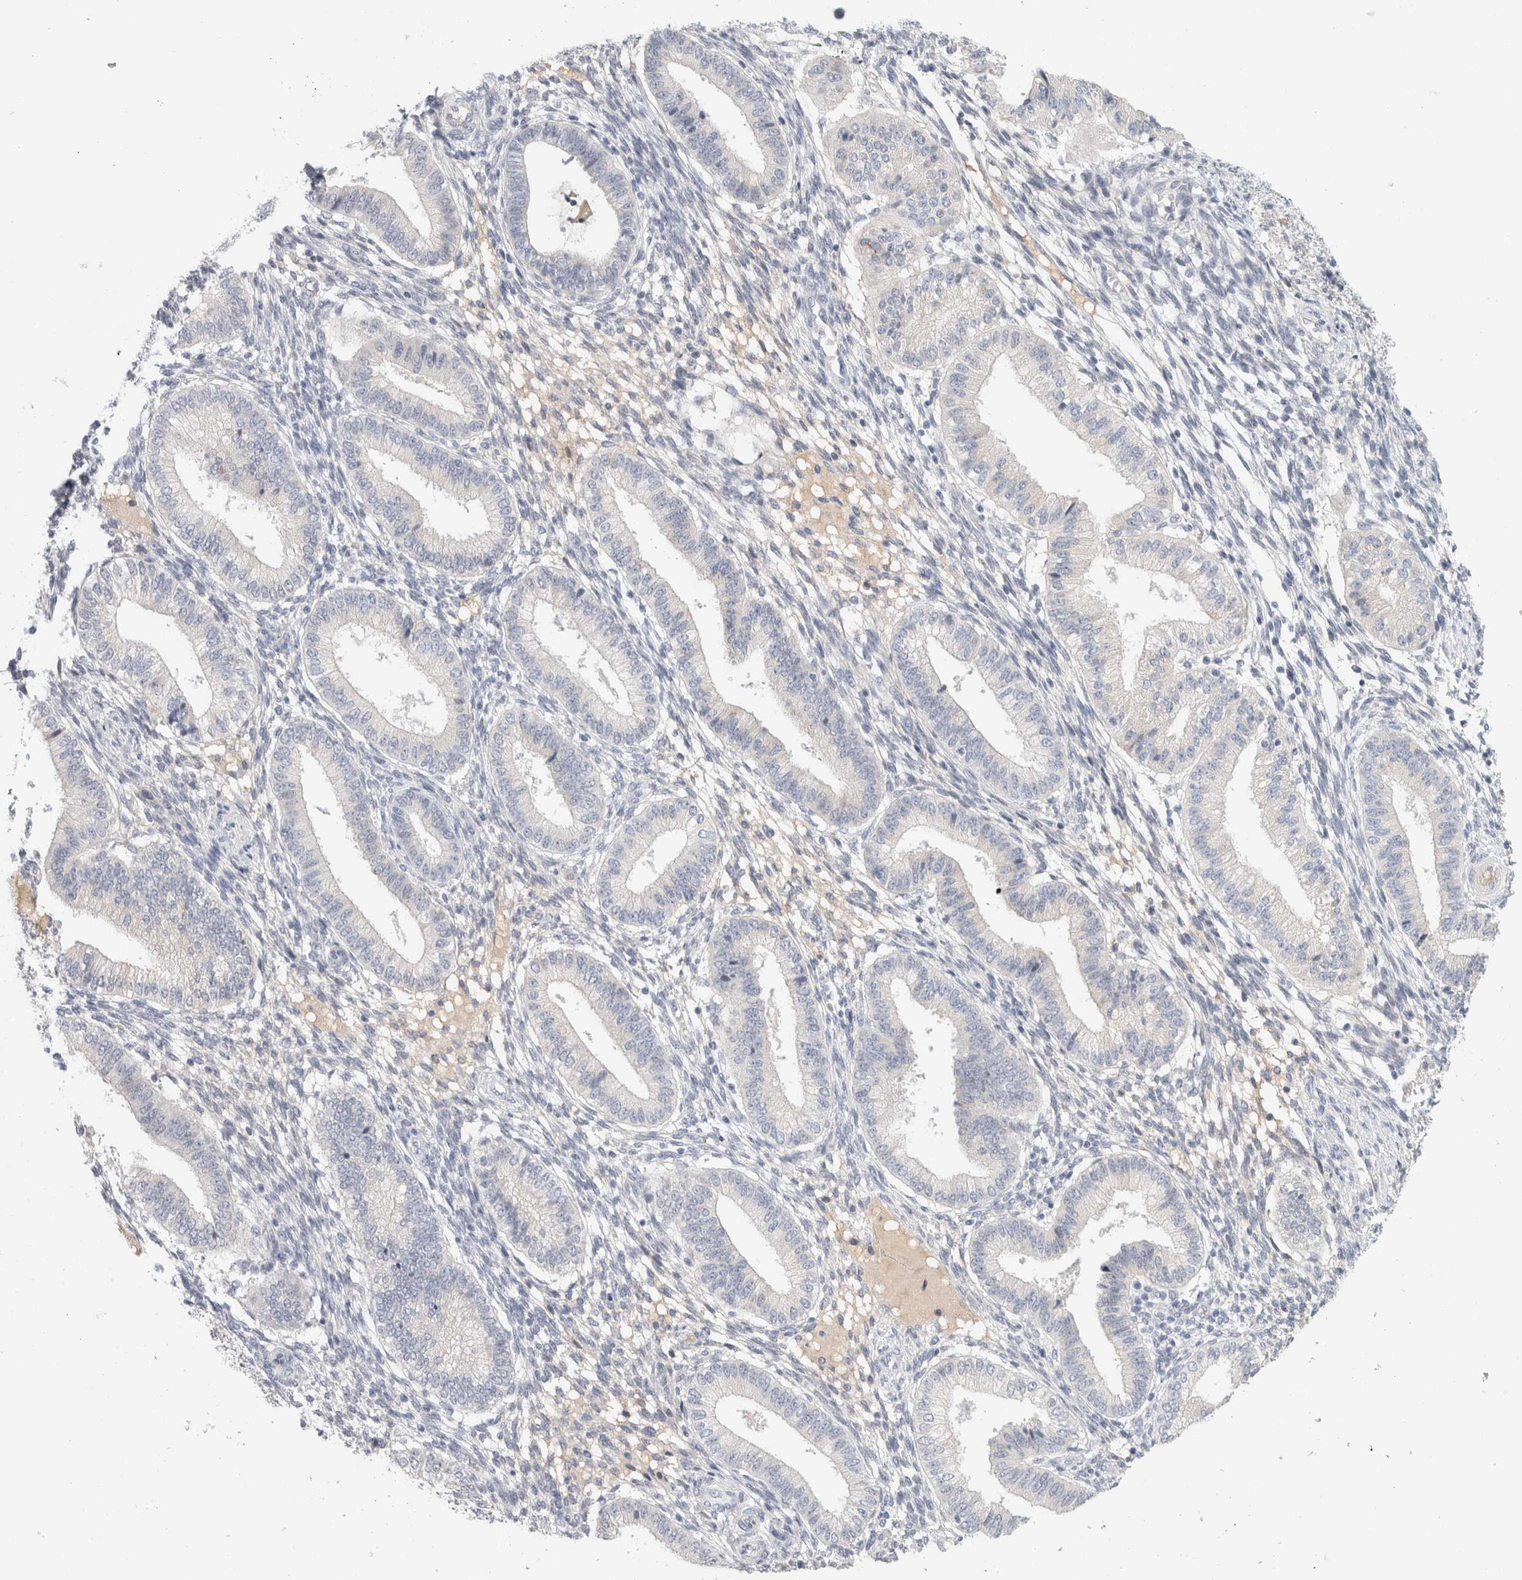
{"staining": {"intensity": "negative", "quantity": "none", "location": "none"}, "tissue": "endometrium", "cell_type": "Cells in endometrial stroma", "image_type": "normal", "snomed": [{"axis": "morphology", "description": "Normal tissue, NOS"}, {"axis": "topography", "description": "Endometrium"}], "caption": "Cells in endometrial stroma are negative for protein expression in unremarkable human endometrium. (Brightfield microscopy of DAB immunohistochemistry (IHC) at high magnification).", "gene": "STK31", "patient": {"sex": "female", "age": 39}}